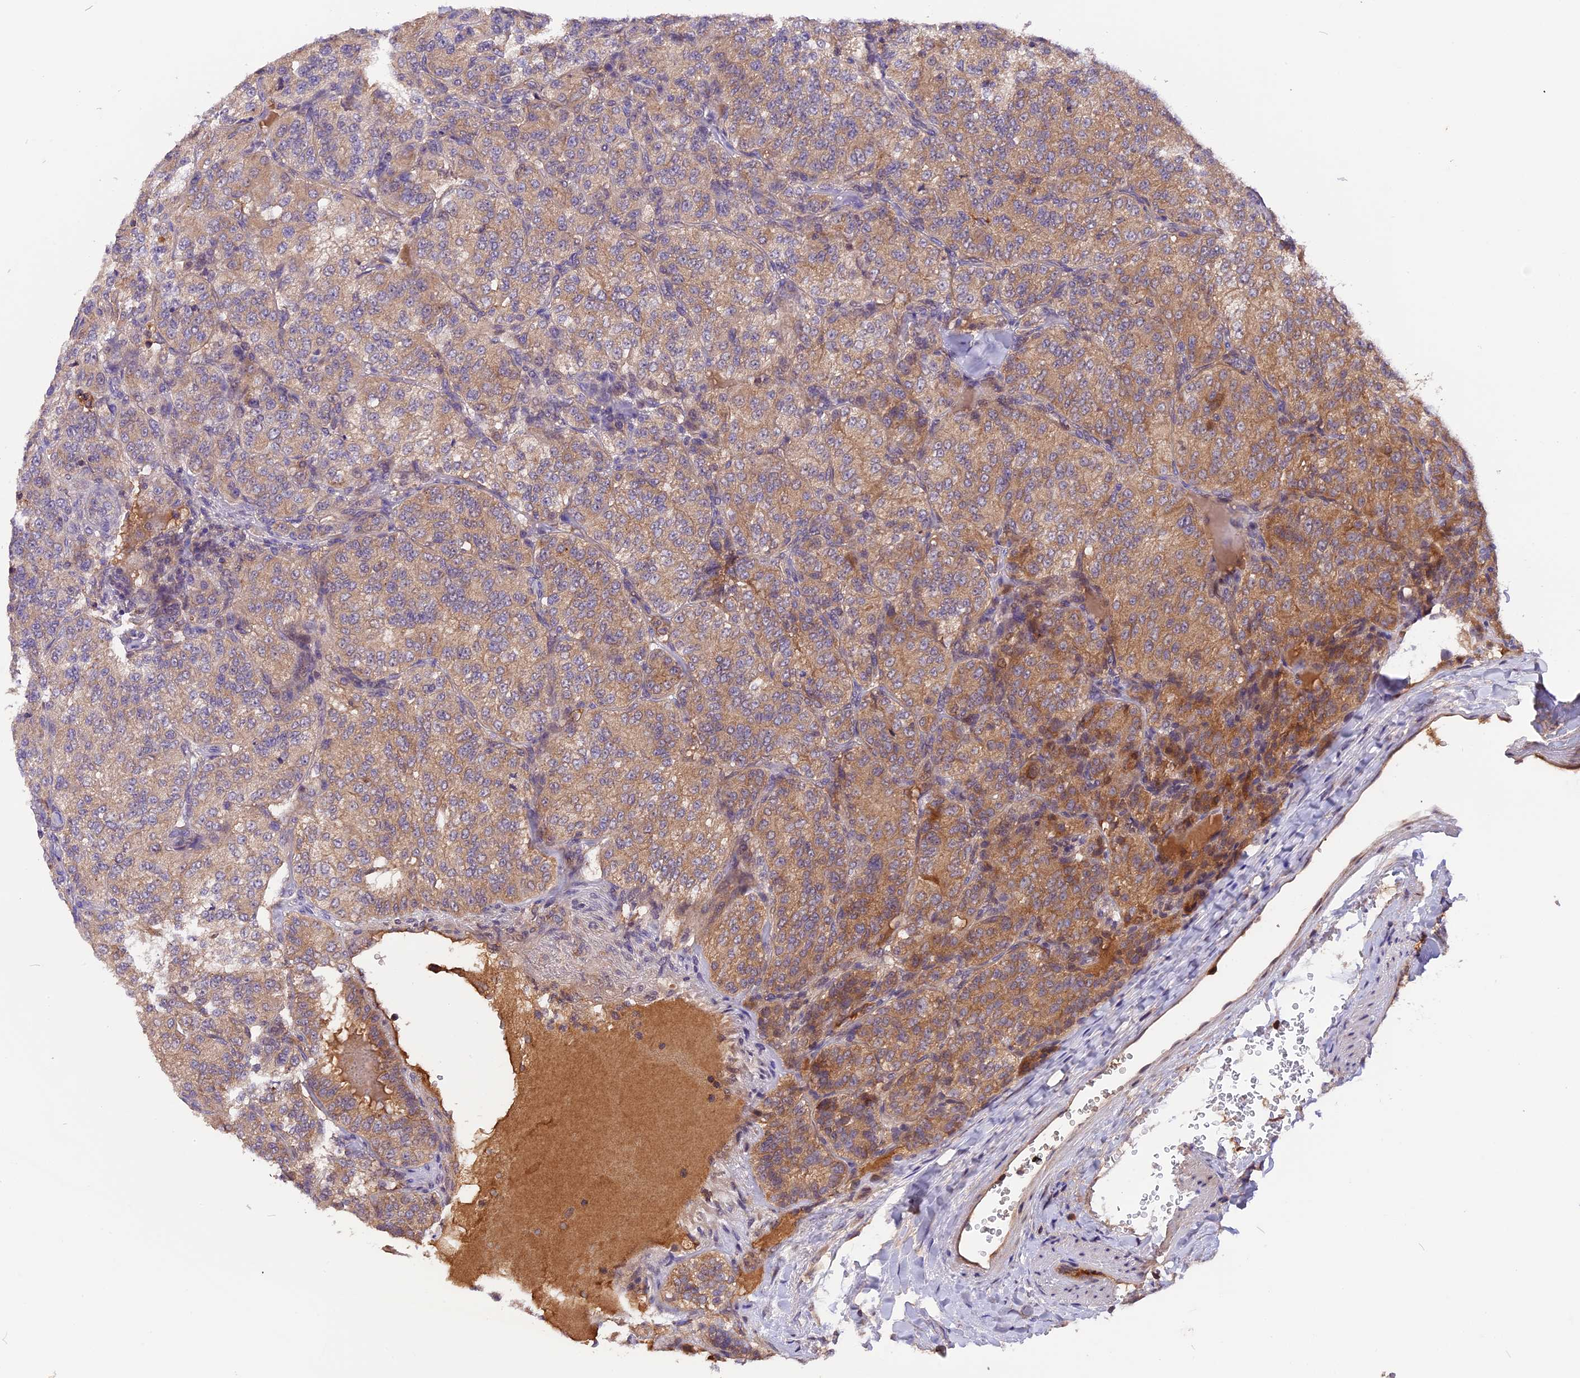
{"staining": {"intensity": "moderate", "quantity": ">75%", "location": "cytoplasmic/membranous"}, "tissue": "renal cancer", "cell_type": "Tumor cells", "image_type": "cancer", "snomed": [{"axis": "morphology", "description": "Adenocarcinoma, NOS"}, {"axis": "topography", "description": "Kidney"}], "caption": "A high-resolution image shows immunohistochemistry (IHC) staining of adenocarcinoma (renal), which demonstrates moderate cytoplasmic/membranous expression in about >75% of tumor cells.", "gene": "MARK4", "patient": {"sex": "female", "age": 63}}